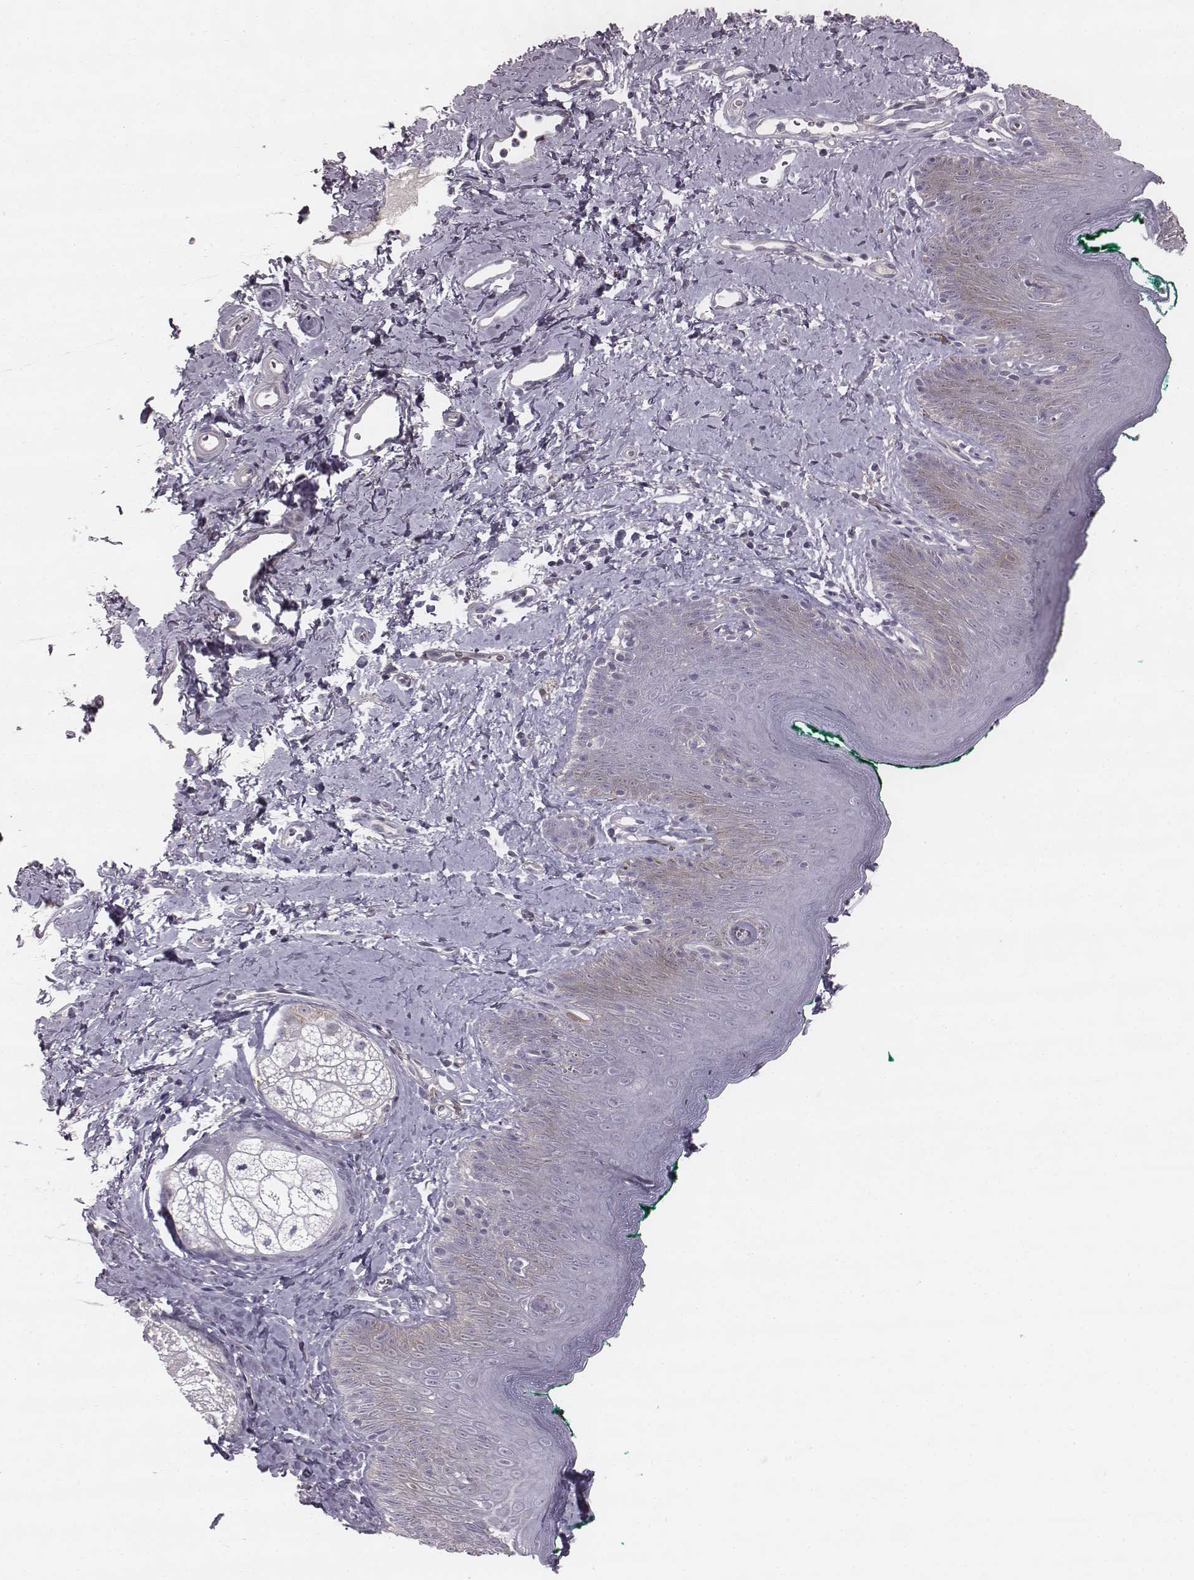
{"staining": {"intensity": "negative", "quantity": "none", "location": "none"}, "tissue": "skin", "cell_type": "Epidermal cells", "image_type": "normal", "snomed": [{"axis": "morphology", "description": "Normal tissue, NOS"}, {"axis": "topography", "description": "Vulva"}], "caption": "High power microscopy image of an IHC image of benign skin, revealing no significant positivity in epidermal cells.", "gene": "ENSG00000284762", "patient": {"sex": "female", "age": 66}}